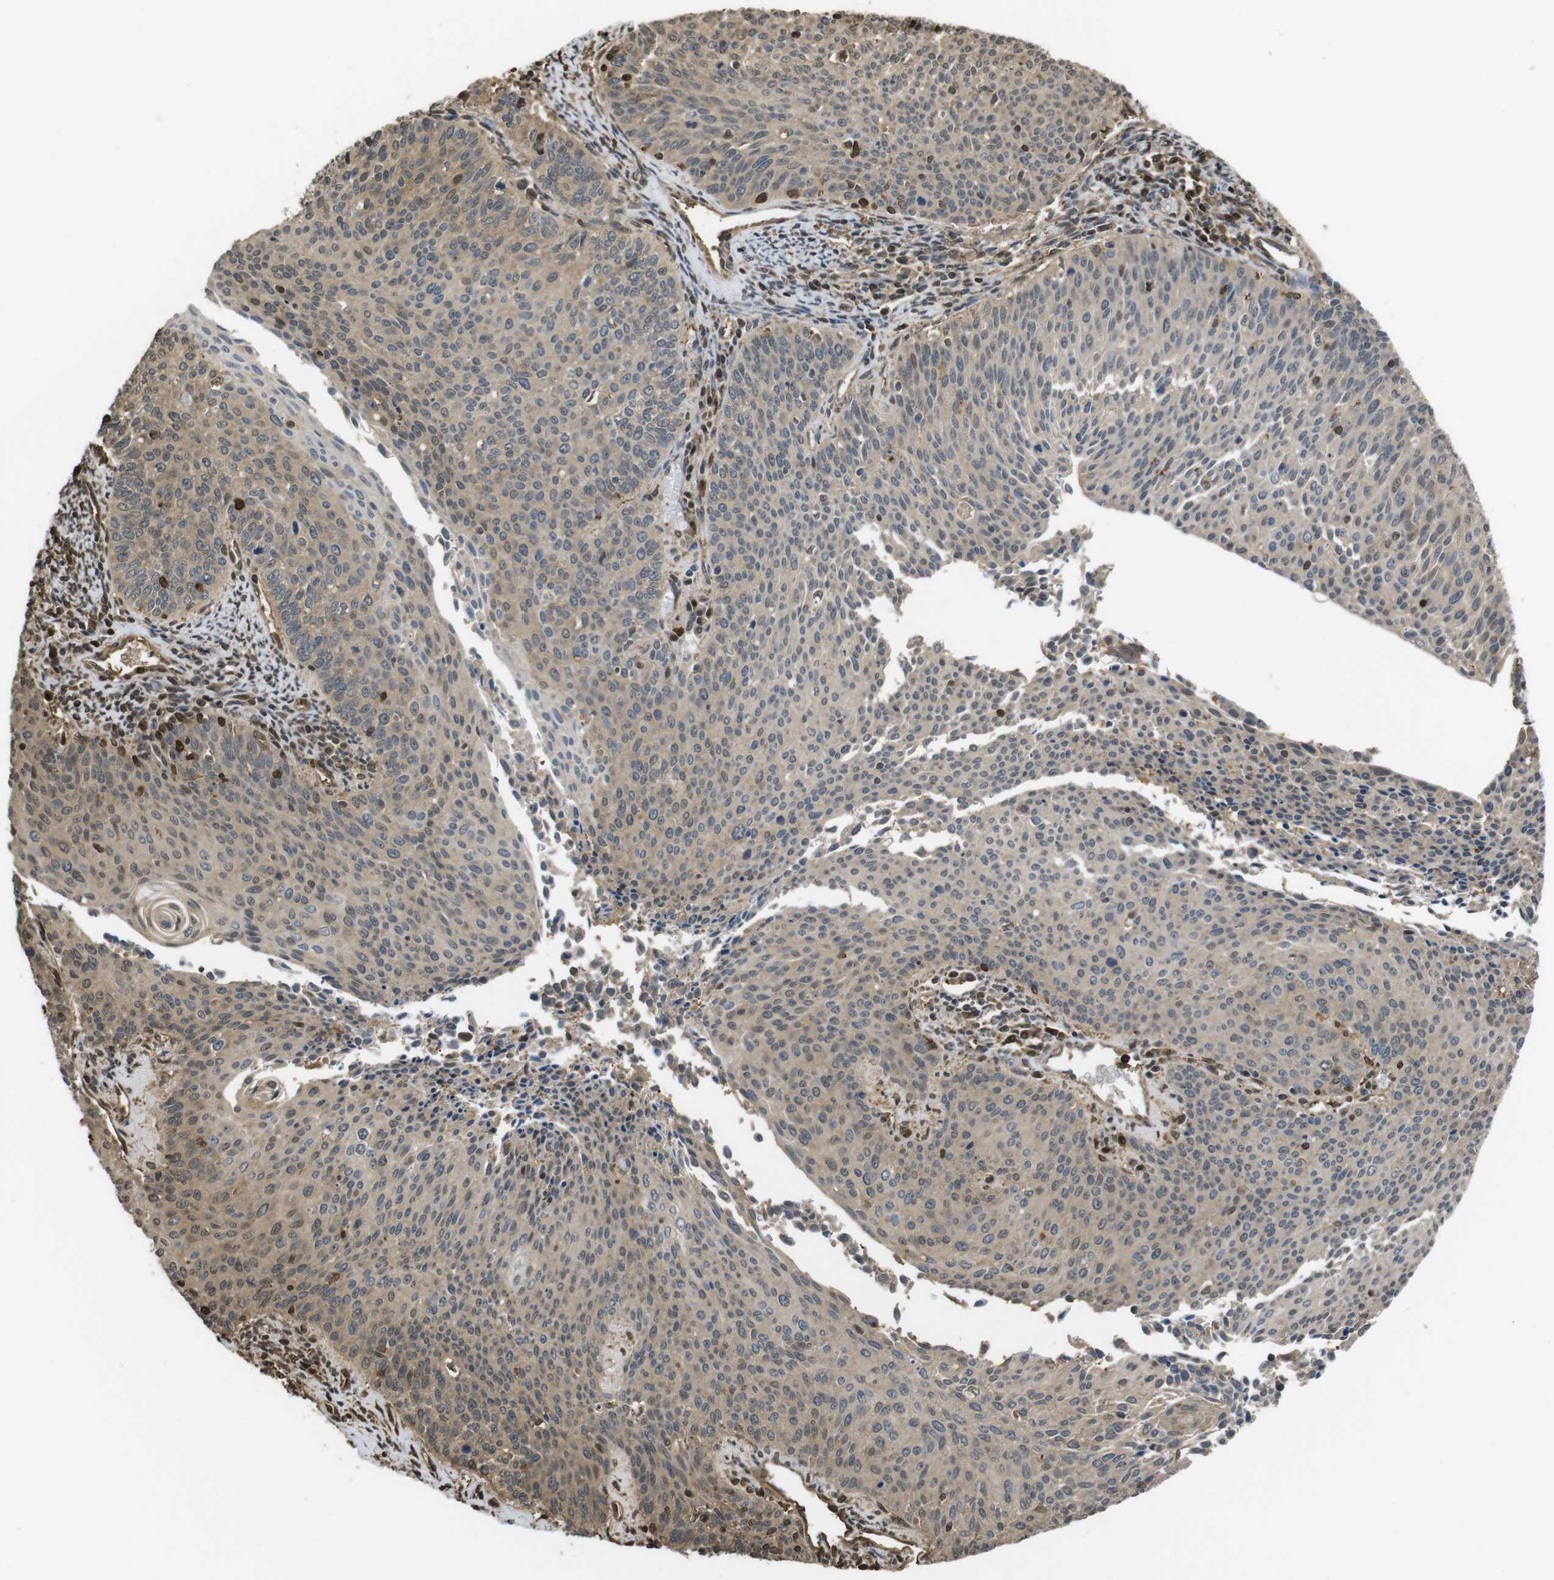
{"staining": {"intensity": "moderate", "quantity": ">75%", "location": "cytoplasmic/membranous"}, "tissue": "cervical cancer", "cell_type": "Tumor cells", "image_type": "cancer", "snomed": [{"axis": "morphology", "description": "Squamous cell carcinoma, NOS"}, {"axis": "topography", "description": "Cervix"}], "caption": "Cervical cancer (squamous cell carcinoma) was stained to show a protein in brown. There is medium levels of moderate cytoplasmic/membranous expression in about >75% of tumor cells.", "gene": "ARHGDIA", "patient": {"sex": "female", "age": 55}}